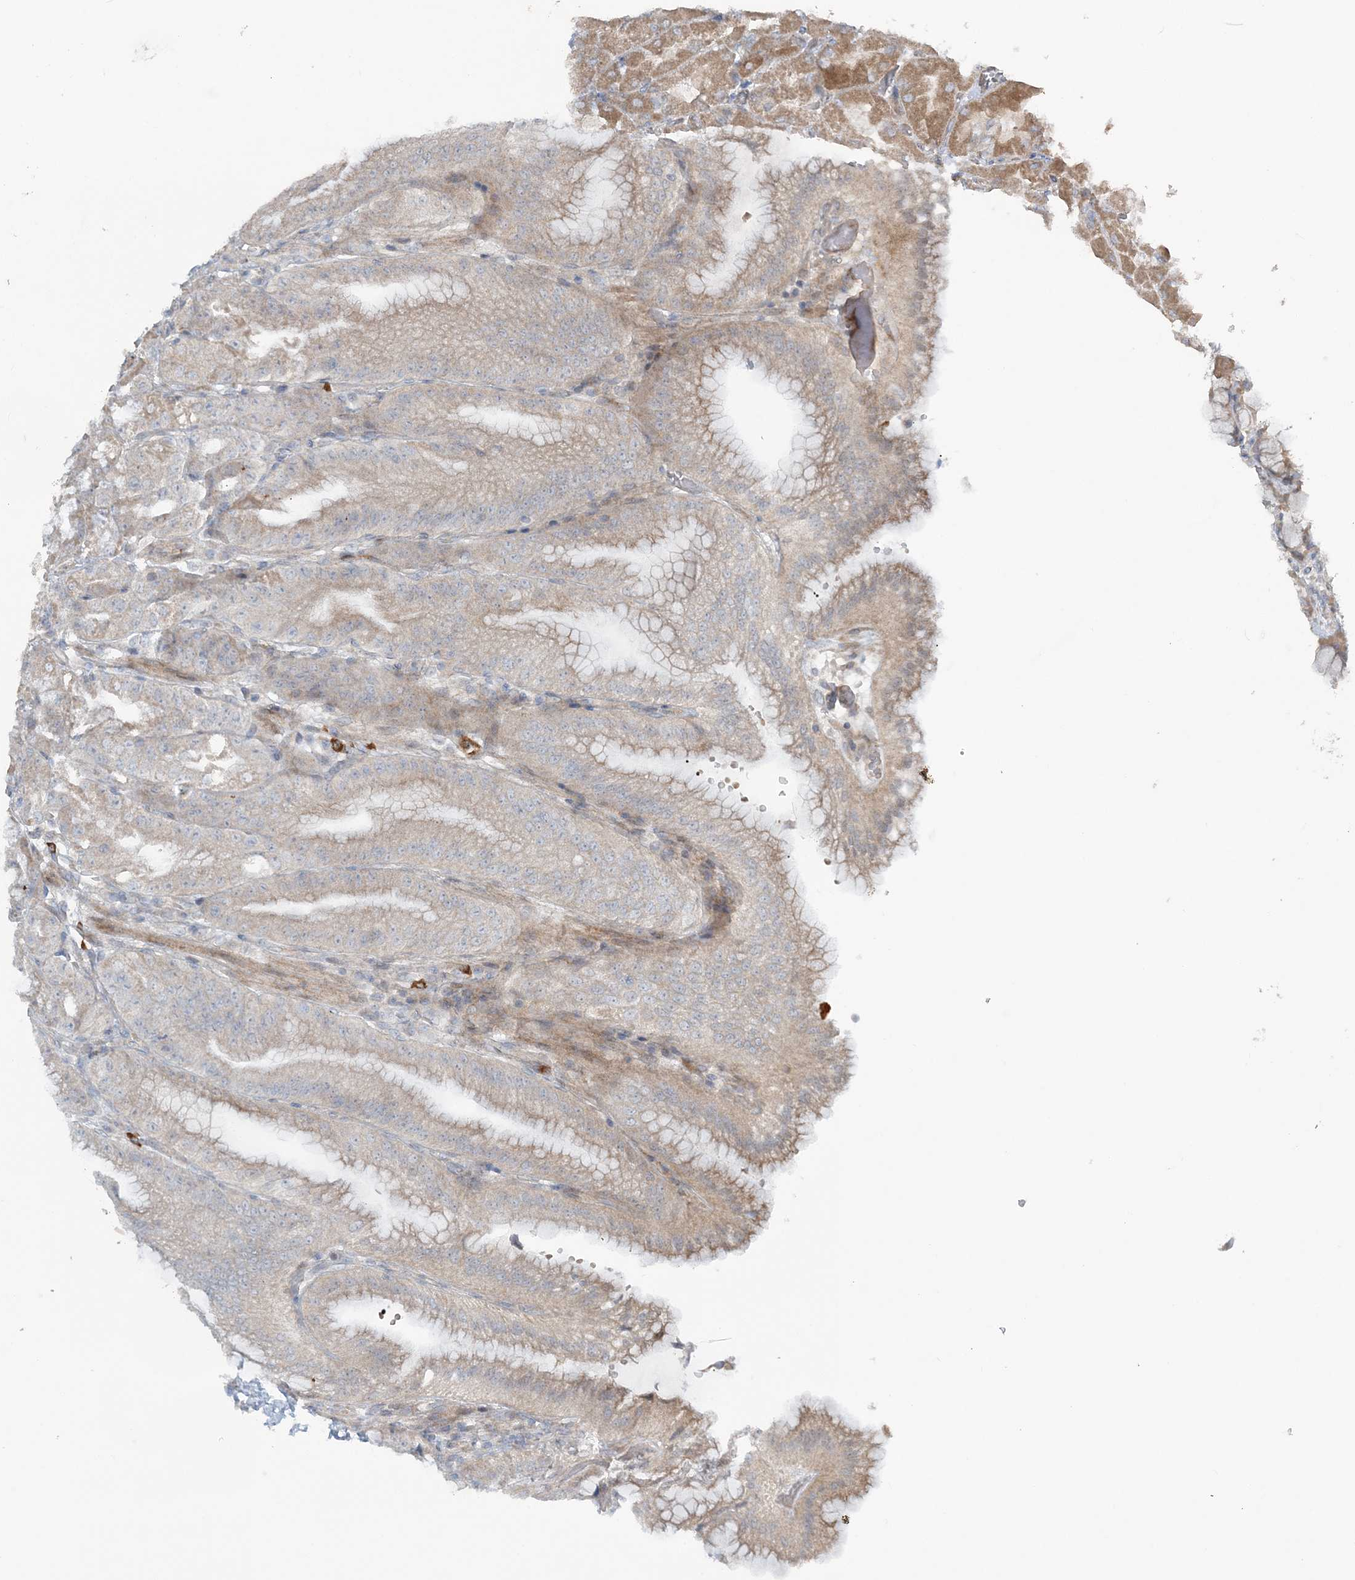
{"staining": {"intensity": "moderate", "quantity": "<25%", "location": "cytoplasmic/membranous"}, "tissue": "stomach", "cell_type": "Glandular cells", "image_type": "normal", "snomed": [{"axis": "morphology", "description": "Normal tissue, NOS"}, {"axis": "topography", "description": "Stomach, upper"}, {"axis": "topography", "description": "Stomach, lower"}], "caption": "Glandular cells show low levels of moderate cytoplasmic/membranous positivity in approximately <25% of cells in benign human stomach. (Stains: DAB (3,3'-diaminobenzidine) in brown, nuclei in blue, Microscopy: brightfield microscopy at high magnification).", "gene": "SLC4A10", "patient": {"sex": "male", "age": 71}}